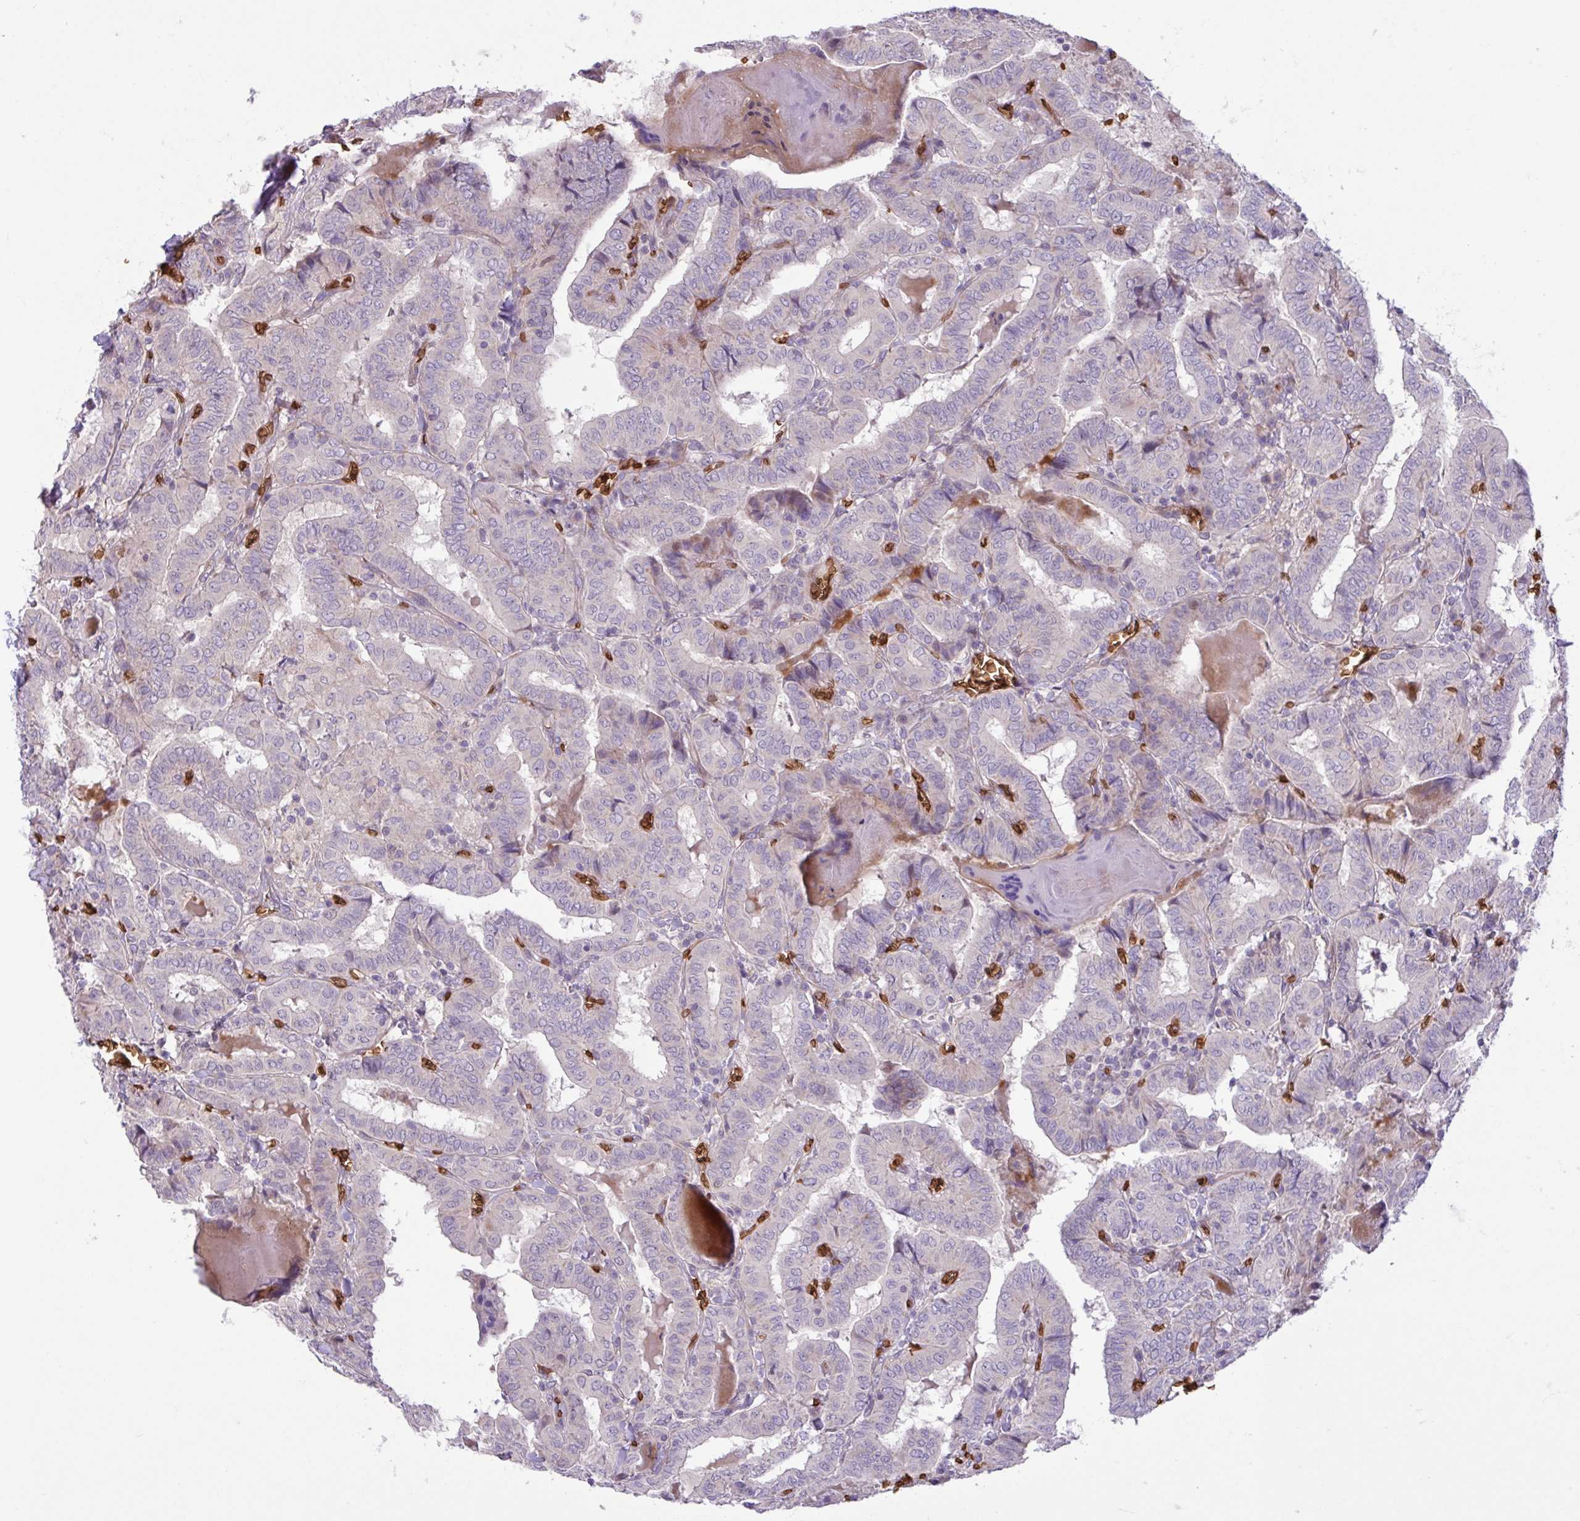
{"staining": {"intensity": "negative", "quantity": "none", "location": "none"}, "tissue": "thyroid cancer", "cell_type": "Tumor cells", "image_type": "cancer", "snomed": [{"axis": "morphology", "description": "Papillary adenocarcinoma, NOS"}, {"axis": "topography", "description": "Thyroid gland"}], "caption": "A micrograph of thyroid cancer stained for a protein displays no brown staining in tumor cells.", "gene": "RAD21L1", "patient": {"sex": "female", "age": 72}}